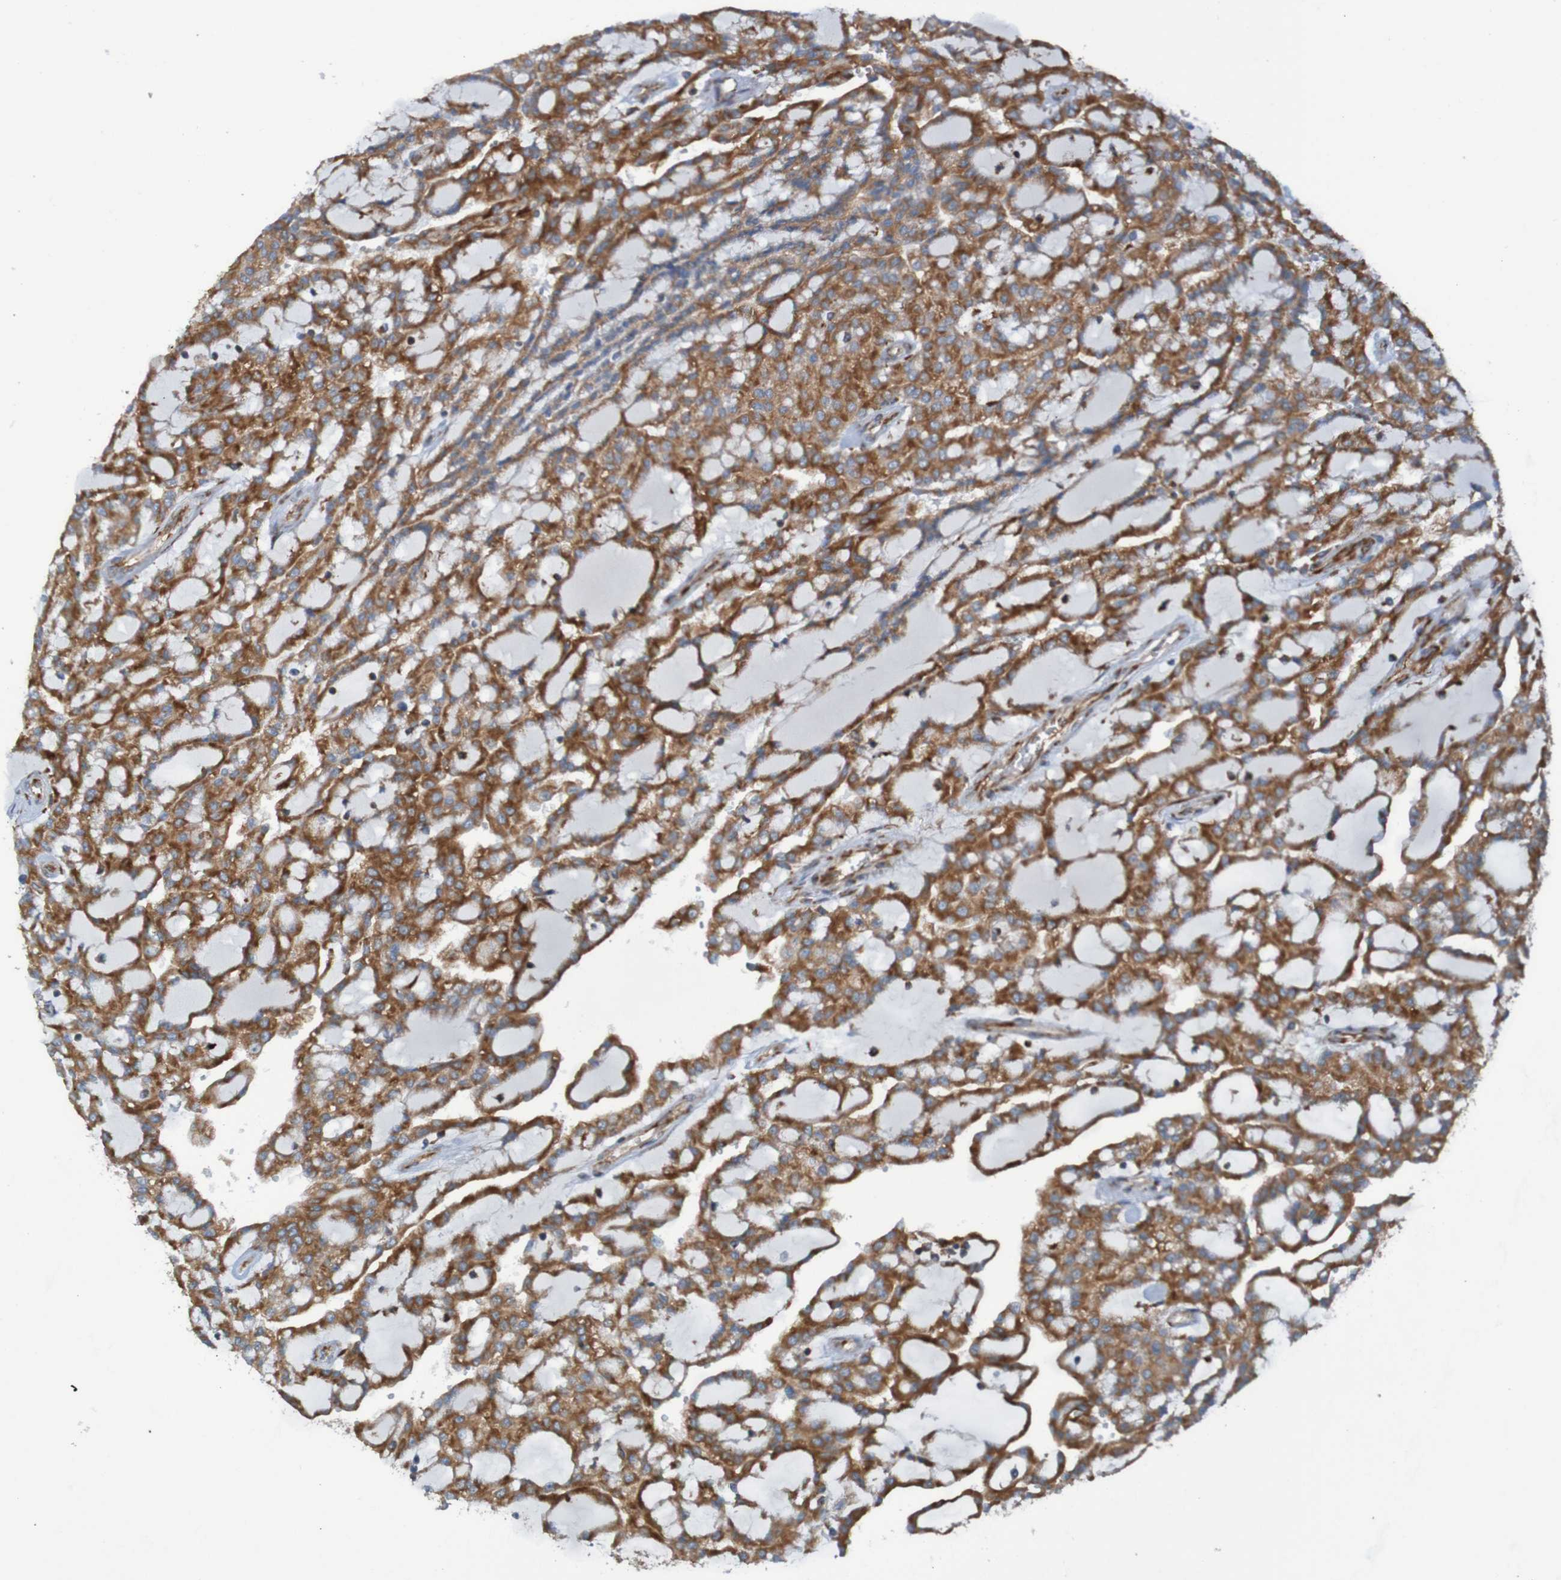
{"staining": {"intensity": "moderate", "quantity": ">75%", "location": "cytoplasmic/membranous"}, "tissue": "renal cancer", "cell_type": "Tumor cells", "image_type": "cancer", "snomed": [{"axis": "morphology", "description": "Adenocarcinoma, NOS"}, {"axis": "topography", "description": "Kidney"}], "caption": "Protein expression analysis of renal cancer (adenocarcinoma) shows moderate cytoplasmic/membranous expression in about >75% of tumor cells.", "gene": "RPL10", "patient": {"sex": "male", "age": 63}}